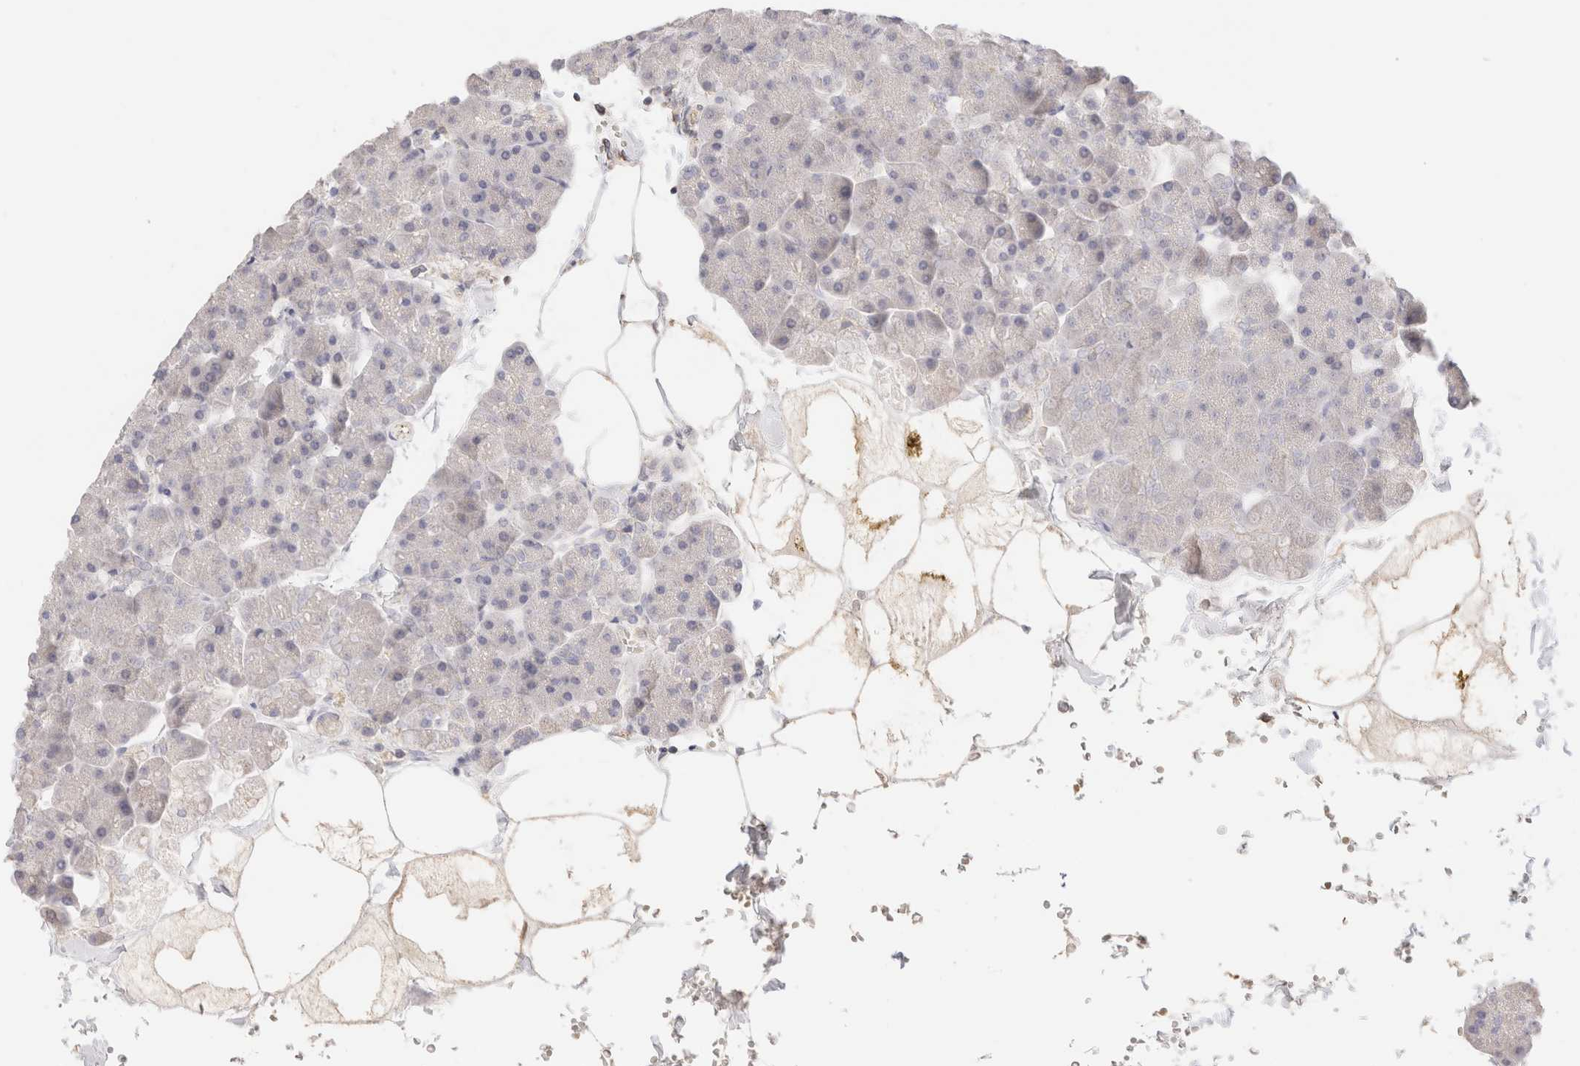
{"staining": {"intensity": "negative", "quantity": "none", "location": "none"}, "tissue": "pancreas", "cell_type": "Exocrine glandular cells", "image_type": "normal", "snomed": [{"axis": "morphology", "description": "Normal tissue, NOS"}, {"axis": "topography", "description": "Pancreas"}], "caption": "High magnification brightfield microscopy of unremarkable pancreas stained with DAB (3,3'-diaminobenzidine) (brown) and counterstained with hematoxylin (blue): exocrine glandular cells show no significant staining.", "gene": "SCGB2A2", "patient": {"sex": "male", "age": 35}}